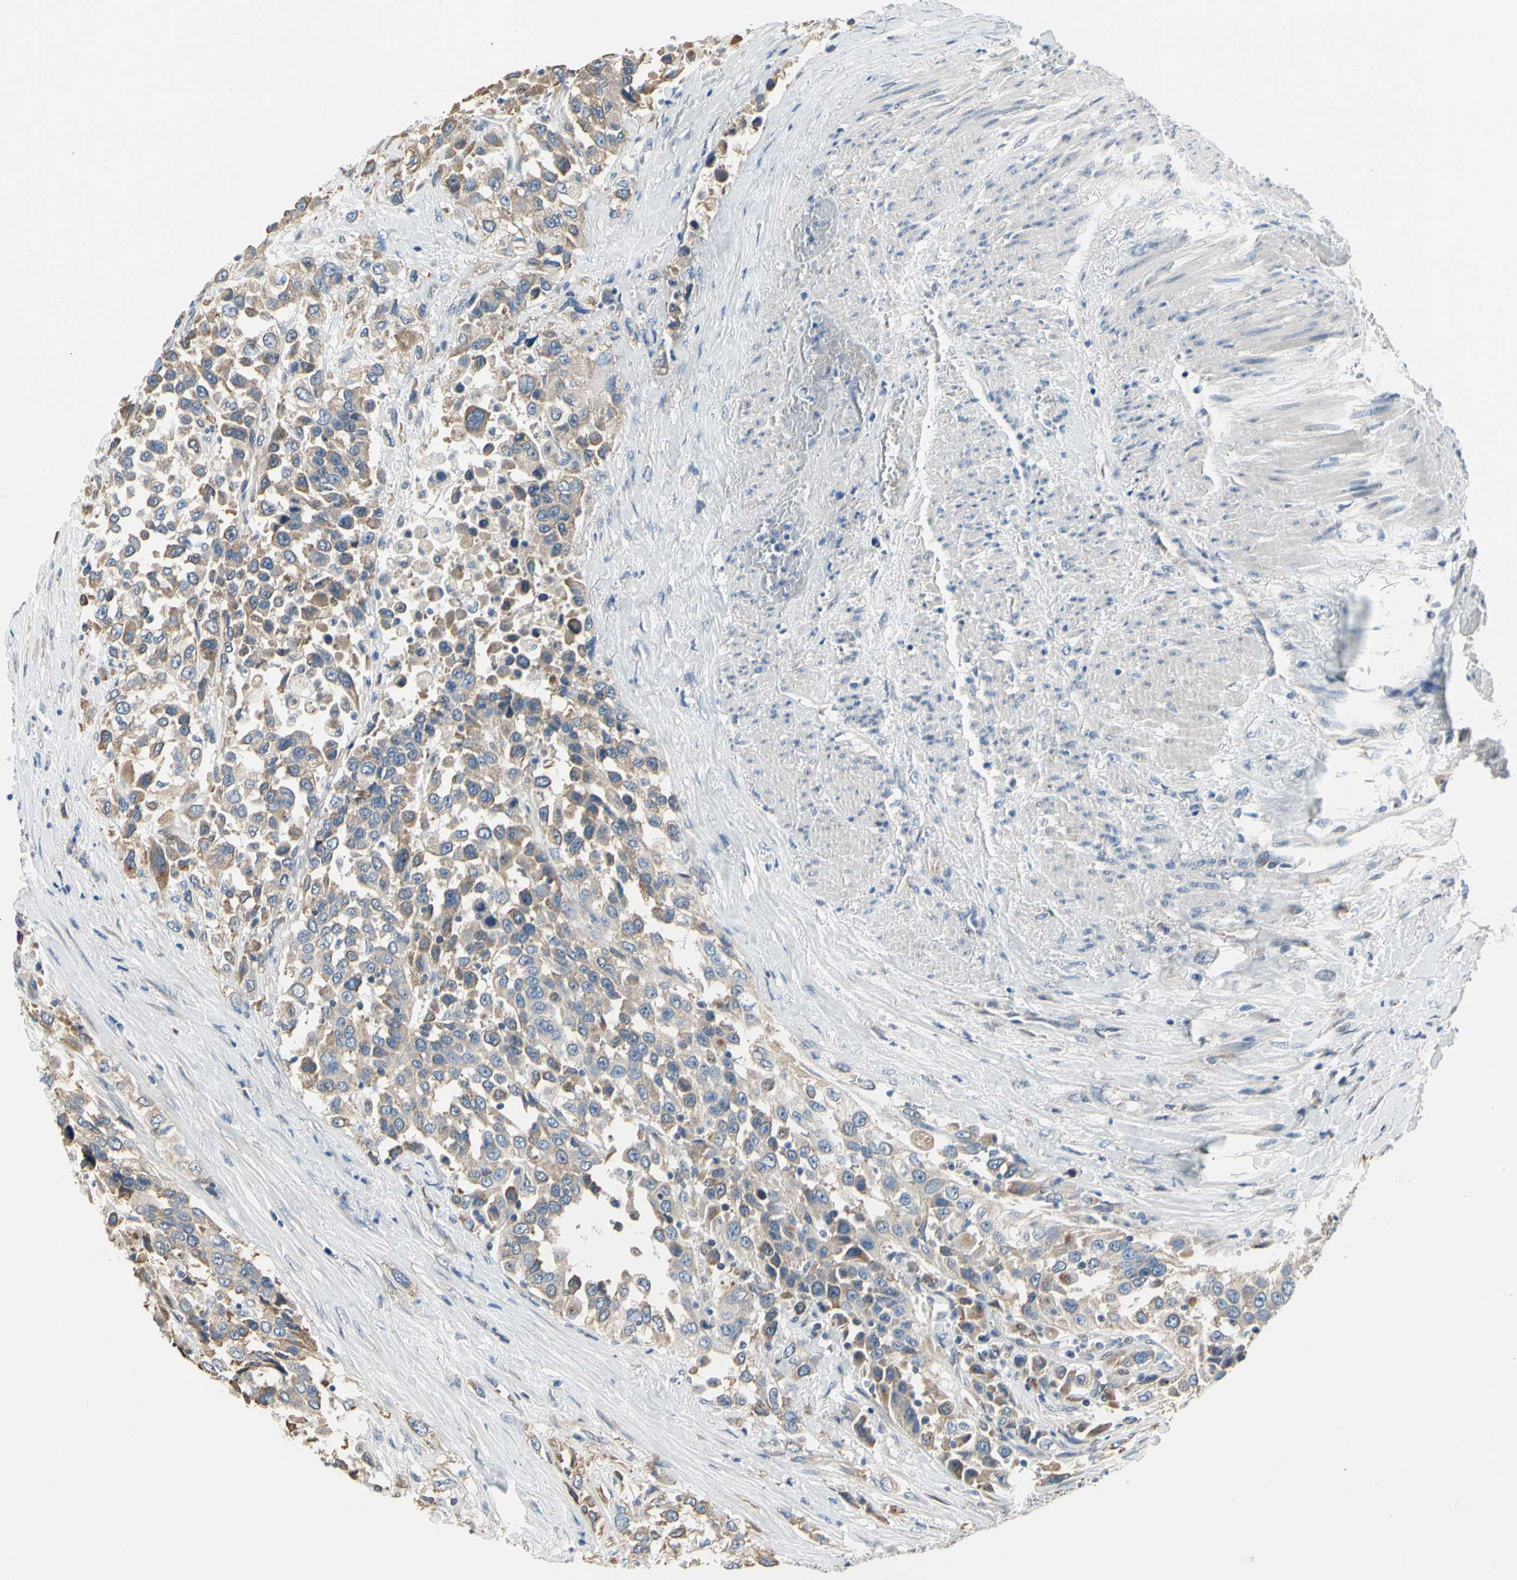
{"staining": {"intensity": "moderate", "quantity": "<25%", "location": "cytoplasmic/membranous"}, "tissue": "urothelial cancer", "cell_type": "Tumor cells", "image_type": "cancer", "snomed": [{"axis": "morphology", "description": "Urothelial carcinoma, High grade"}, {"axis": "topography", "description": "Urinary bladder"}], "caption": "About <25% of tumor cells in human high-grade urothelial carcinoma reveal moderate cytoplasmic/membranous protein staining as visualized by brown immunohistochemical staining.", "gene": "NFASC", "patient": {"sex": "female", "age": 80}}